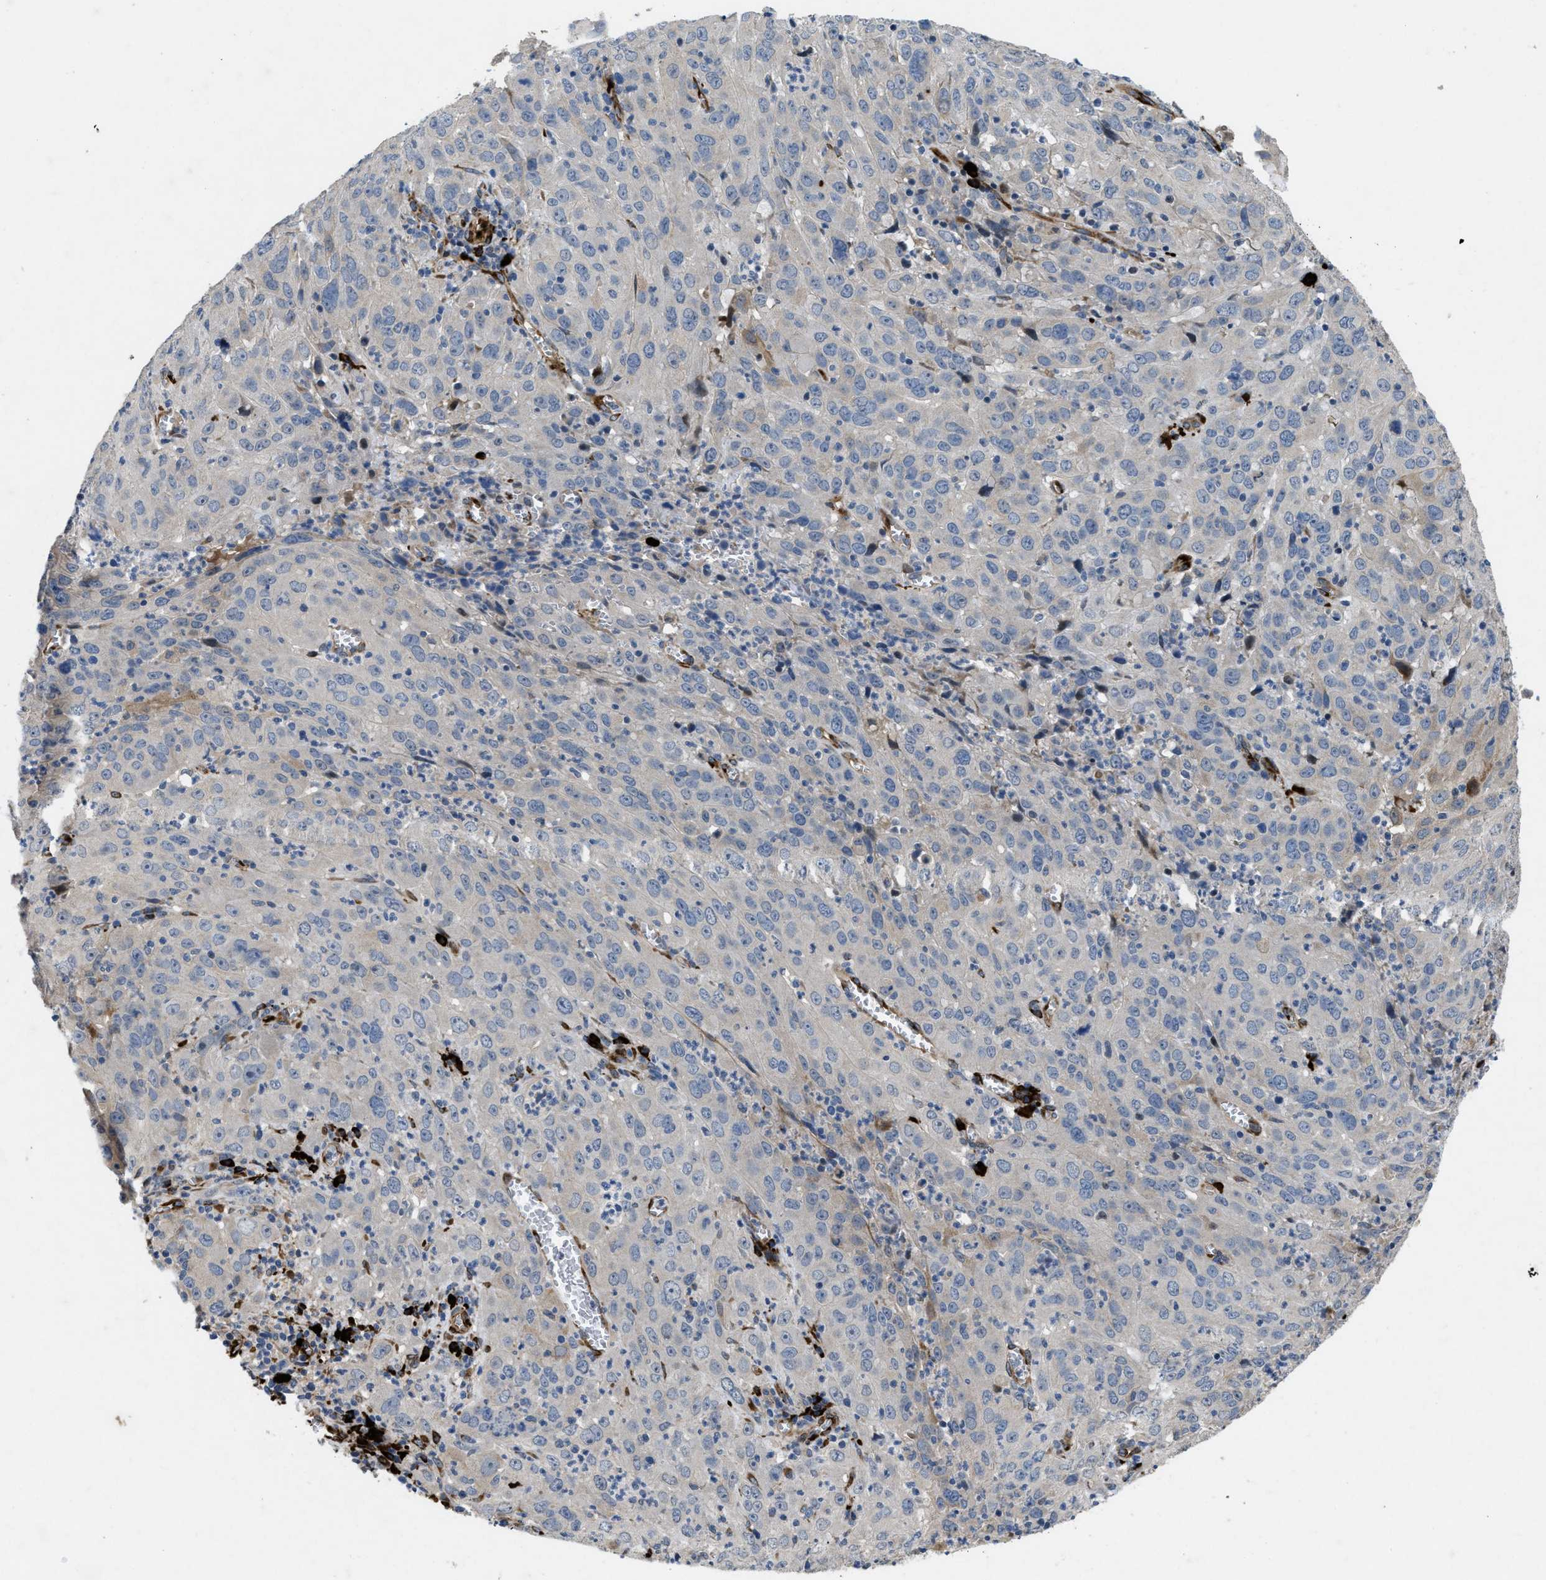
{"staining": {"intensity": "negative", "quantity": "none", "location": "none"}, "tissue": "cervical cancer", "cell_type": "Tumor cells", "image_type": "cancer", "snomed": [{"axis": "morphology", "description": "Squamous cell carcinoma, NOS"}, {"axis": "topography", "description": "Cervix"}], "caption": "An immunohistochemistry (IHC) histopathology image of cervical squamous cell carcinoma is shown. There is no staining in tumor cells of cervical squamous cell carcinoma. (Immunohistochemistry, brightfield microscopy, high magnification).", "gene": "HSPA12B", "patient": {"sex": "female", "age": 32}}